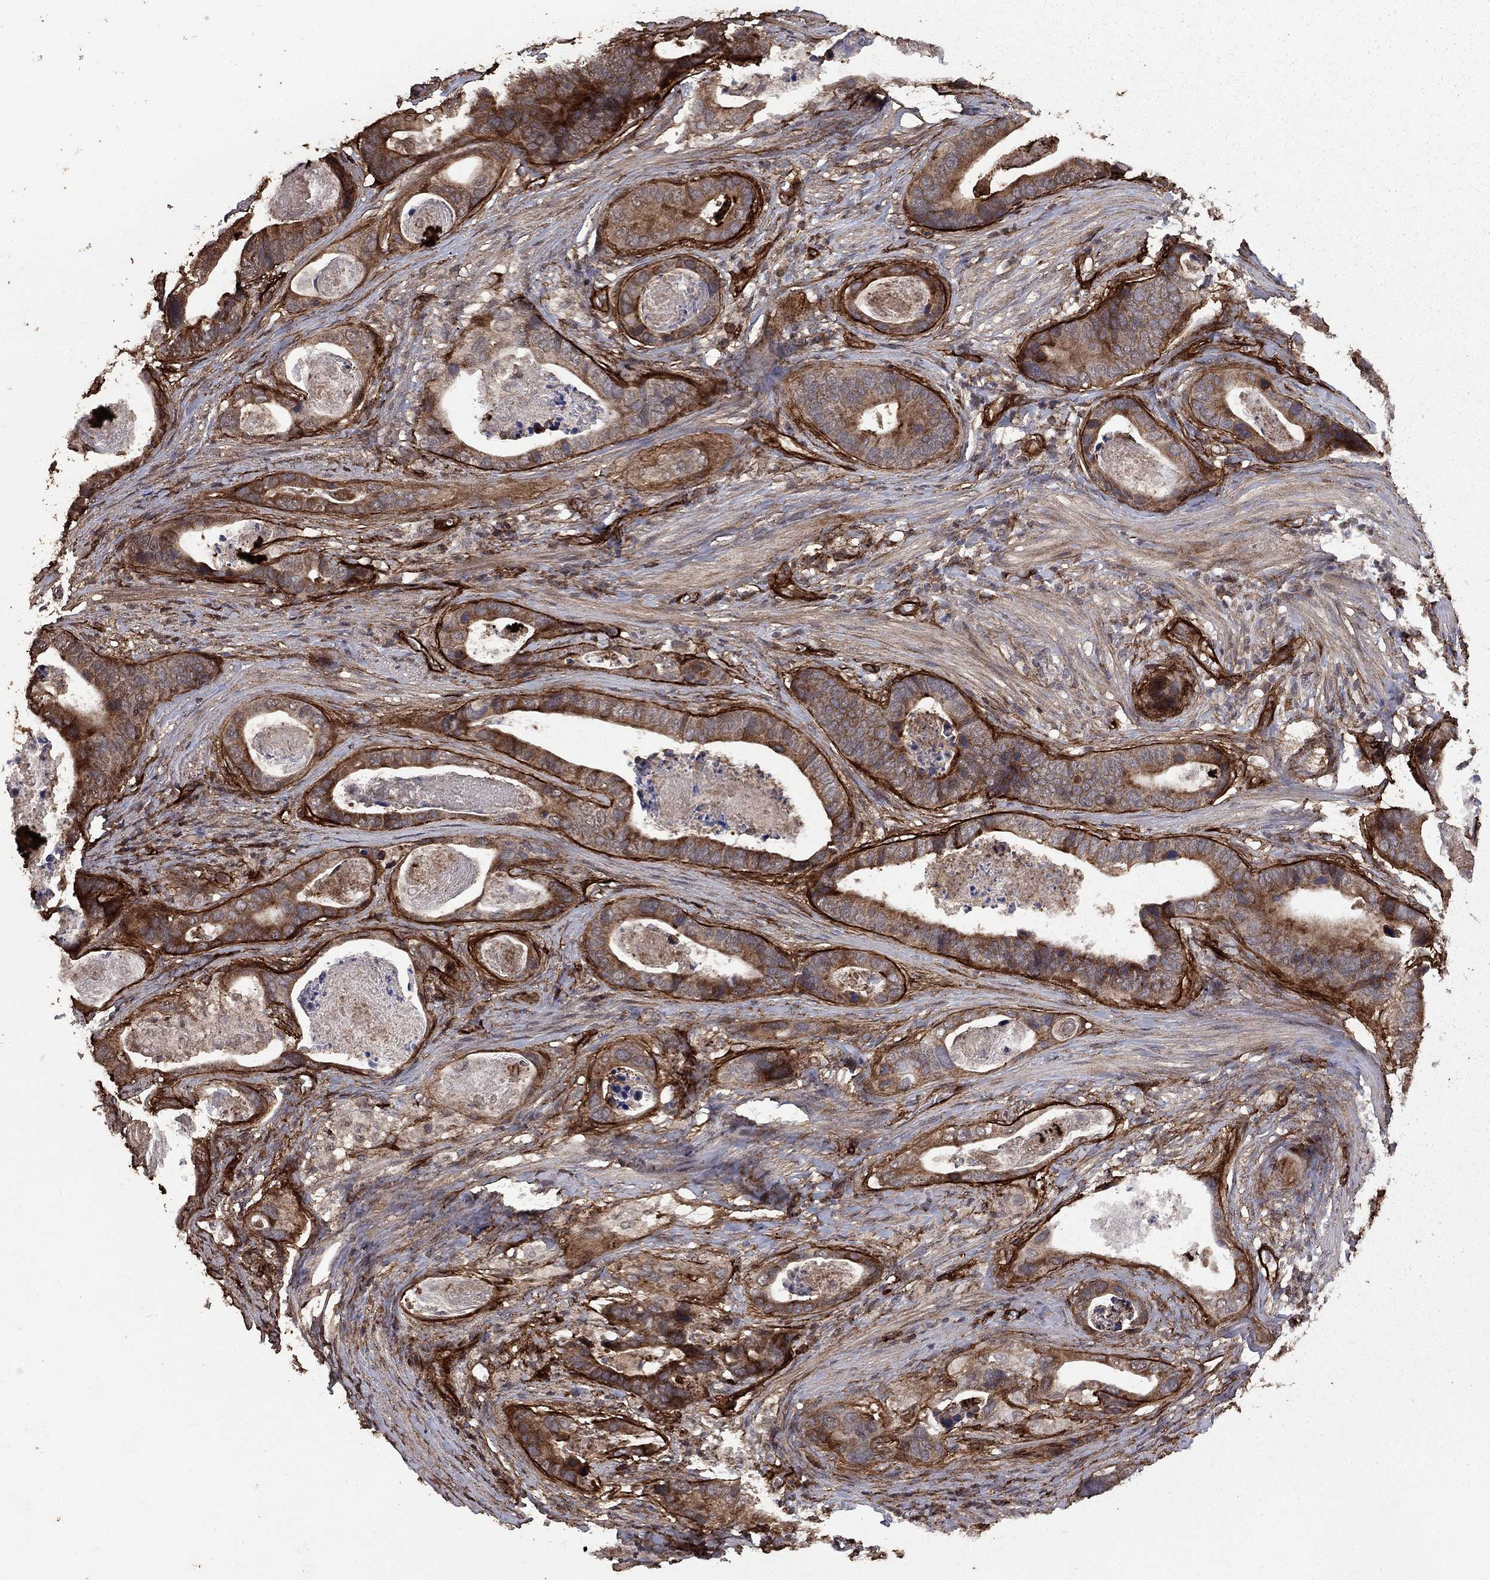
{"staining": {"intensity": "strong", "quantity": "25%-75%", "location": "cytoplasmic/membranous"}, "tissue": "stomach cancer", "cell_type": "Tumor cells", "image_type": "cancer", "snomed": [{"axis": "morphology", "description": "Adenocarcinoma, NOS"}, {"axis": "topography", "description": "Stomach"}], "caption": "This is an image of immunohistochemistry staining of adenocarcinoma (stomach), which shows strong expression in the cytoplasmic/membranous of tumor cells.", "gene": "COL18A1", "patient": {"sex": "male", "age": 84}}